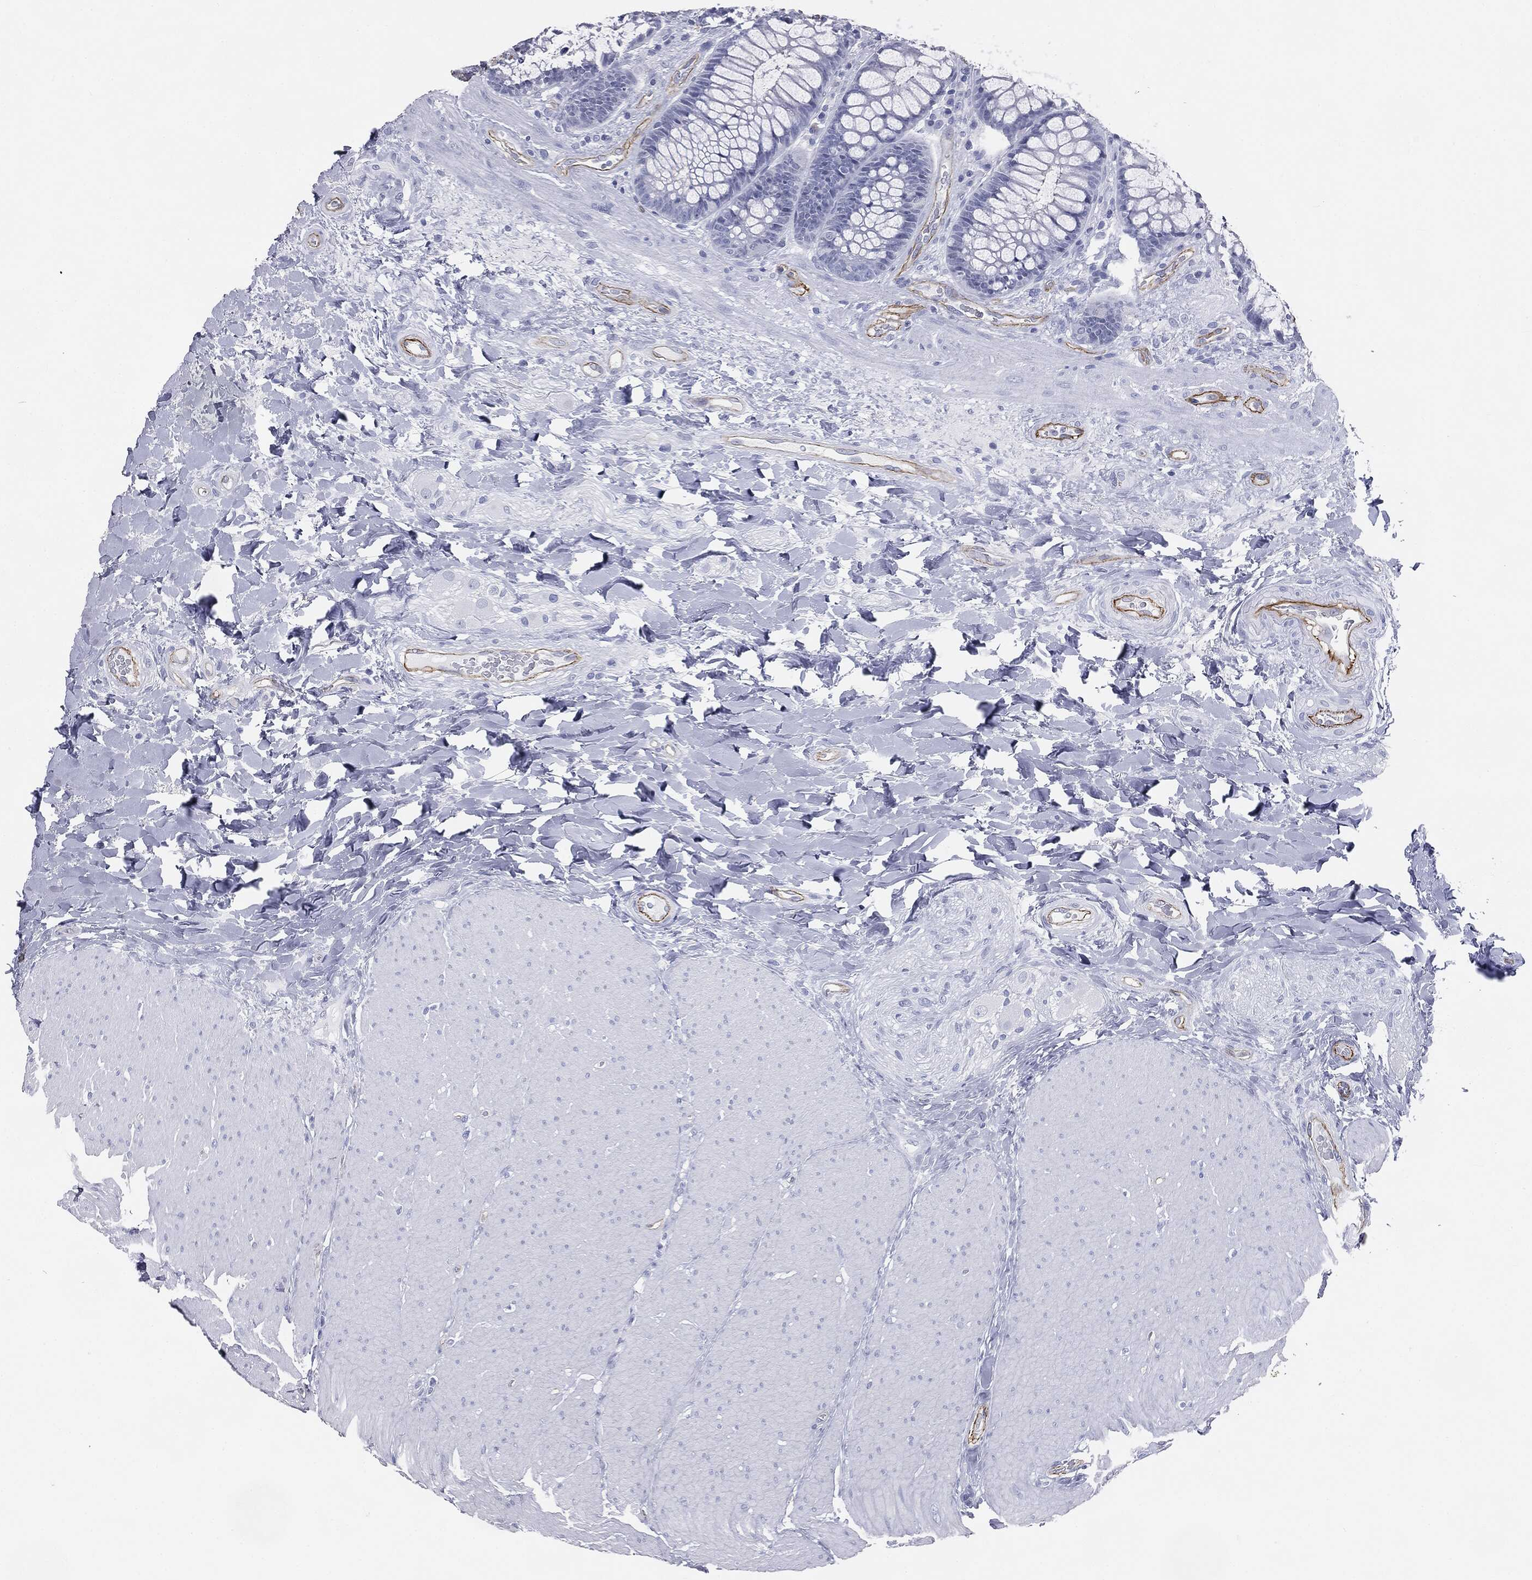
{"staining": {"intensity": "negative", "quantity": "none", "location": "none"}, "tissue": "rectum", "cell_type": "Glandular cells", "image_type": "normal", "snomed": [{"axis": "morphology", "description": "Normal tissue, NOS"}, {"axis": "topography", "description": "Rectum"}], "caption": "An immunohistochemistry photomicrograph of unremarkable rectum is shown. There is no staining in glandular cells of rectum.", "gene": "MUC5AC", "patient": {"sex": "female", "age": 58}}